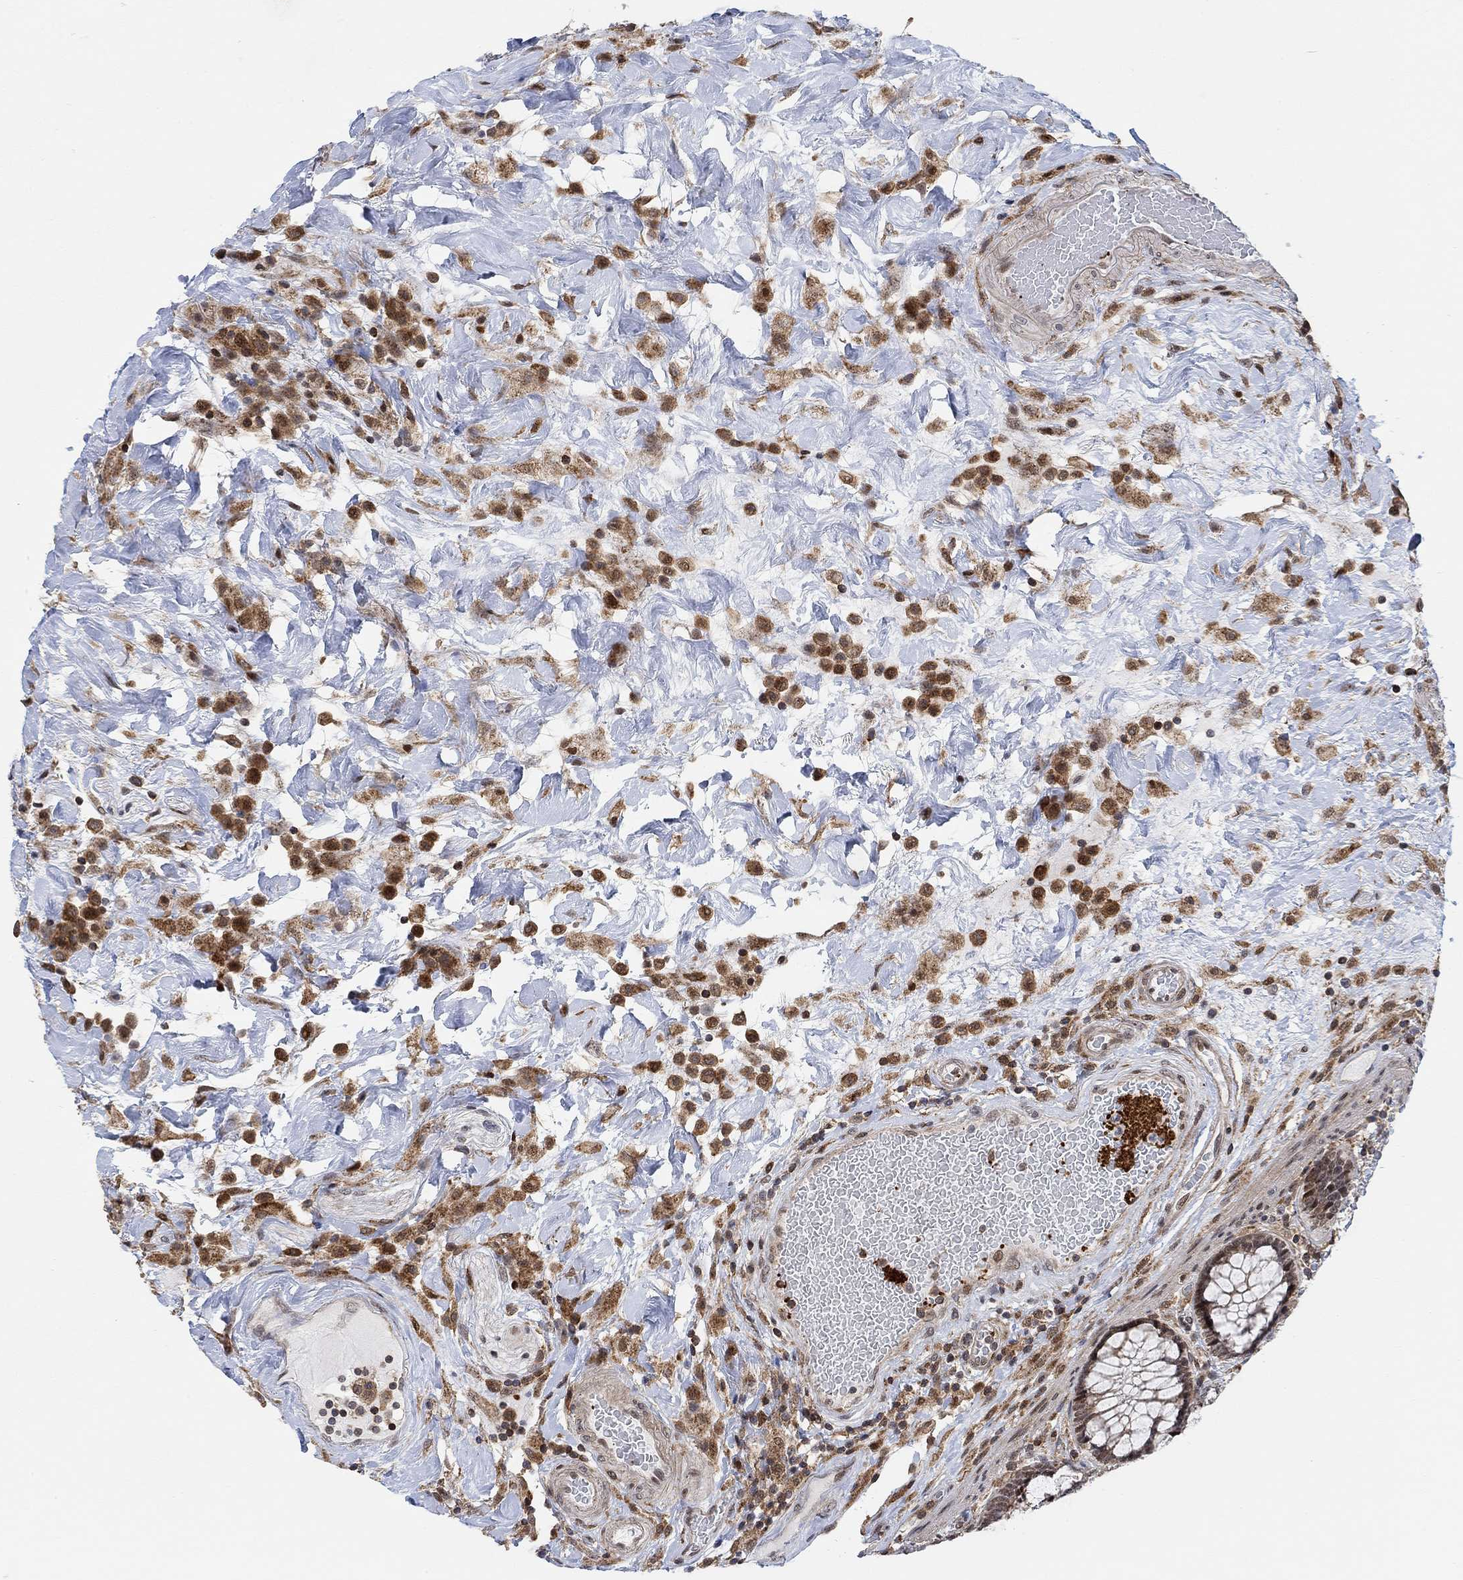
{"staining": {"intensity": "strong", "quantity": "25%-75%", "location": "cytoplasmic/membranous,nuclear"}, "tissue": "colorectal cancer", "cell_type": "Tumor cells", "image_type": "cancer", "snomed": [{"axis": "morphology", "description": "Adenocarcinoma, NOS"}, {"axis": "topography", "description": "Colon"}], "caption": "The immunohistochemical stain shows strong cytoplasmic/membranous and nuclear positivity in tumor cells of adenocarcinoma (colorectal) tissue.", "gene": "PWWP2B", "patient": {"sex": "female", "age": 69}}